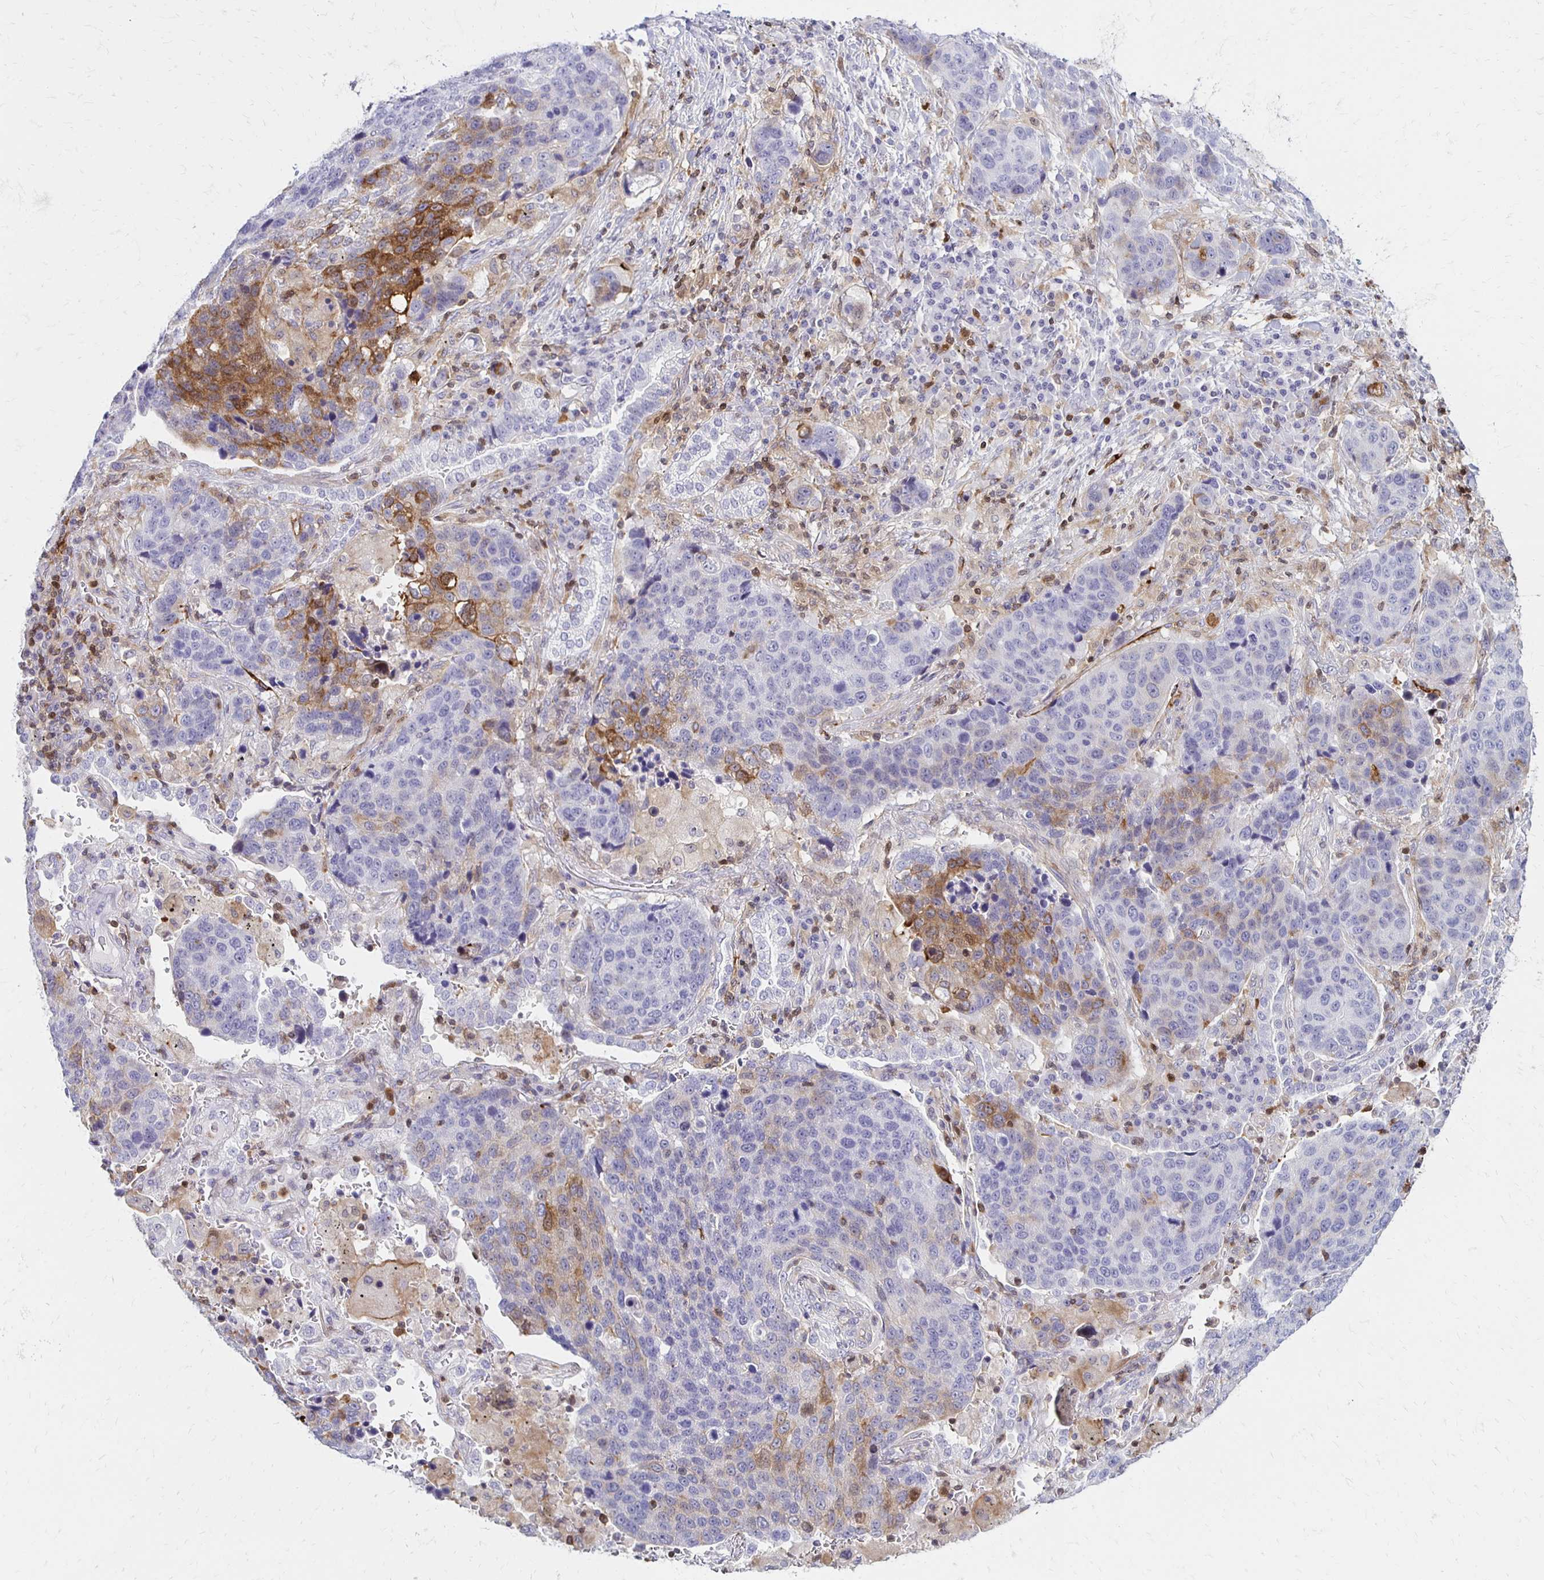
{"staining": {"intensity": "moderate", "quantity": "<25%", "location": "cytoplasmic/membranous"}, "tissue": "lung cancer", "cell_type": "Tumor cells", "image_type": "cancer", "snomed": [{"axis": "morphology", "description": "Squamous cell carcinoma, NOS"}, {"axis": "topography", "description": "Lymph node"}, {"axis": "topography", "description": "Lung"}], "caption": "DAB (3,3'-diaminobenzidine) immunohistochemical staining of lung cancer (squamous cell carcinoma) shows moderate cytoplasmic/membranous protein expression in about <25% of tumor cells.", "gene": "CCL21", "patient": {"sex": "male", "age": 61}}